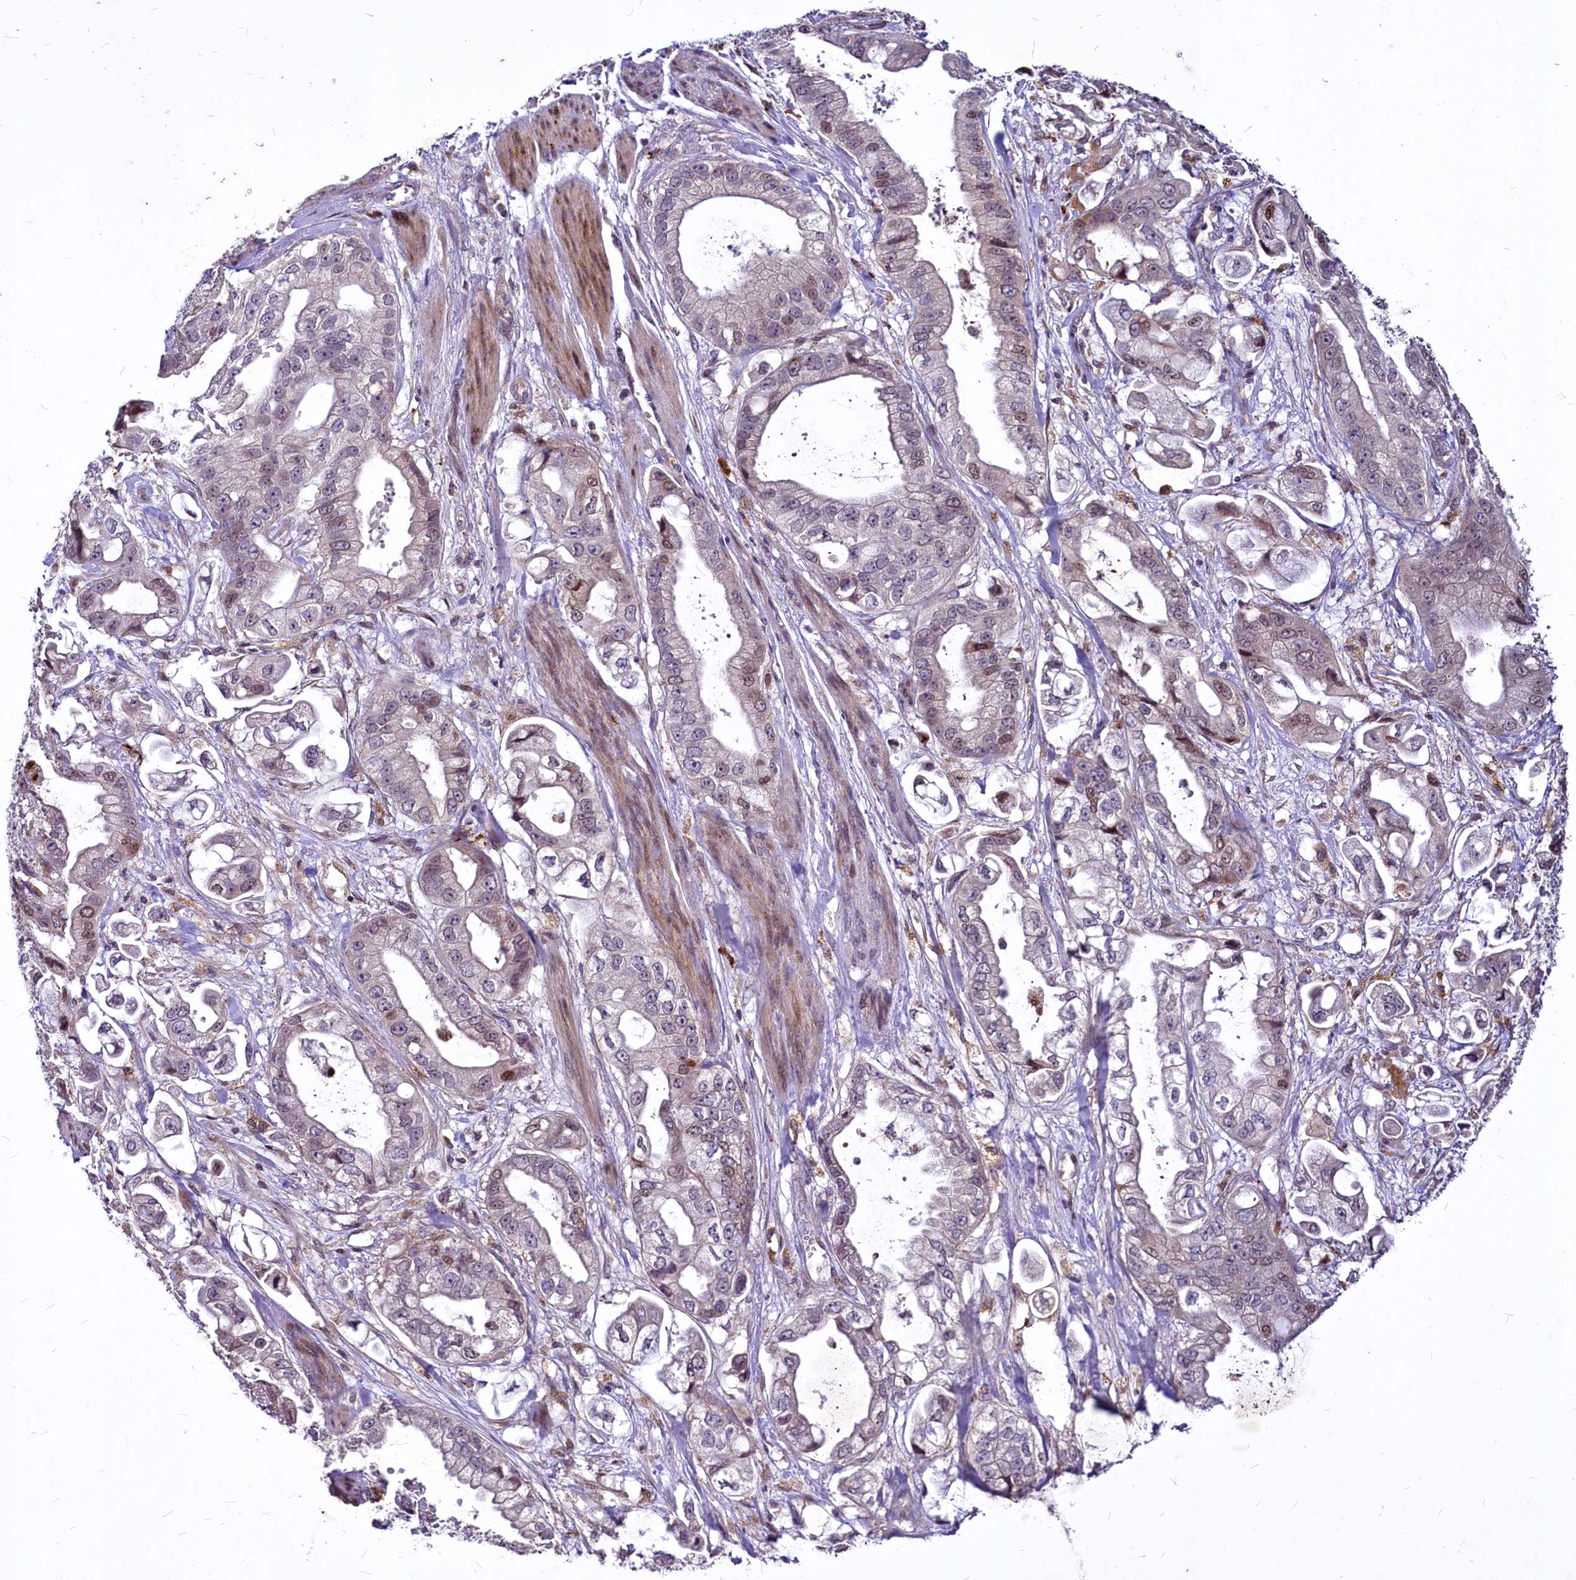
{"staining": {"intensity": "moderate", "quantity": "<25%", "location": "nuclear"}, "tissue": "stomach cancer", "cell_type": "Tumor cells", "image_type": "cancer", "snomed": [{"axis": "morphology", "description": "Adenocarcinoma, NOS"}, {"axis": "topography", "description": "Stomach"}], "caption": "Protein expression analysis of adenocarcinoma (stomach) shows moderate nuclear expression in about <25% of tumor cells.", "gene": "C11orf86", "patient": {"sex": "male", "age": 62}}